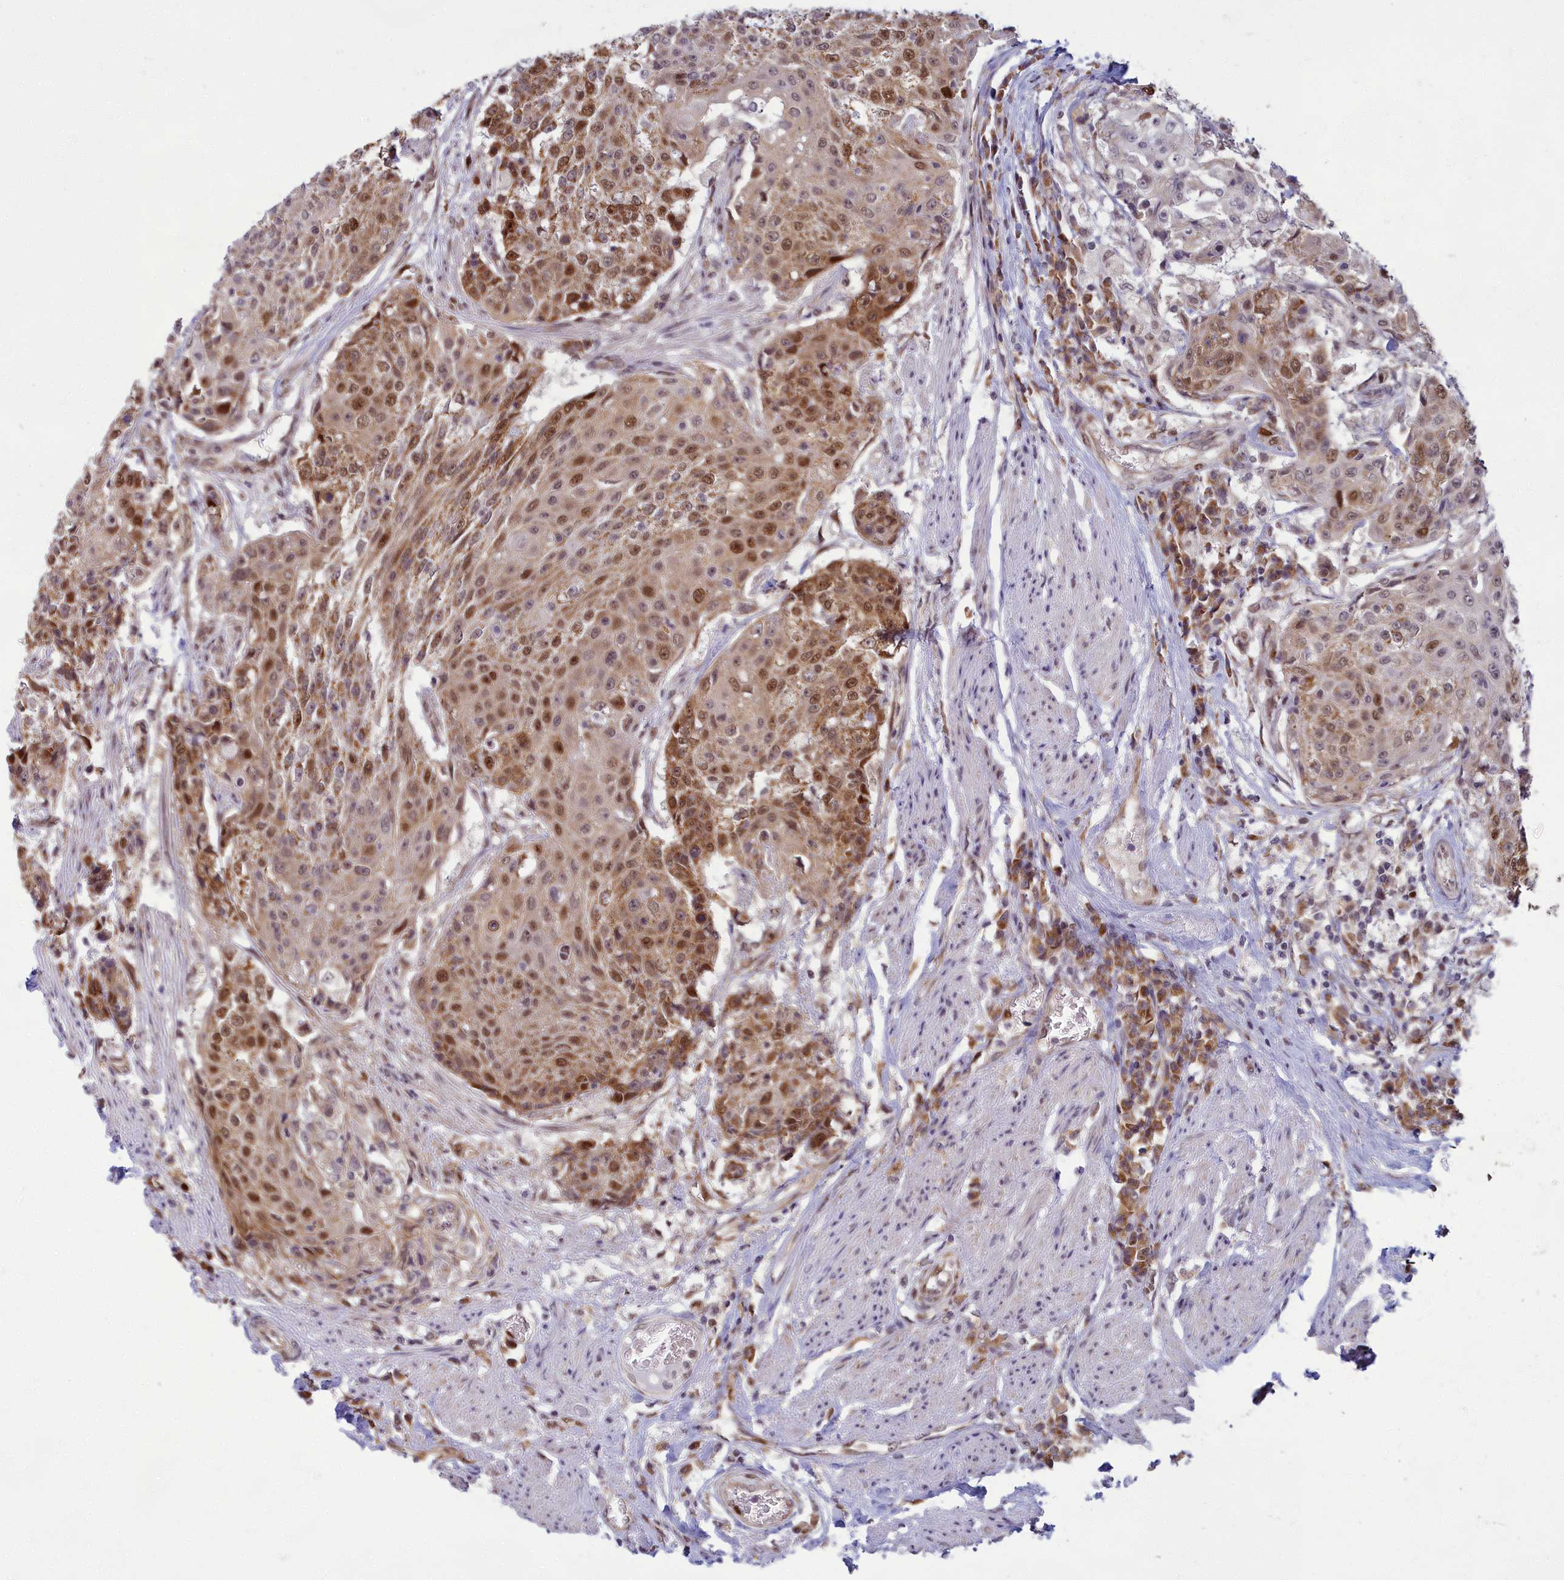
{"staining": {"intensity": "moderate", "quantity": ">75%", "location": "nuclear"}, "tissue": "urothelial cancer", "cell_type": "Tumor cells", "image_type": "cancer", "snomed": [{"axis": "morphology", "description": "Urothelial carcinoma, High grade"}, {"axis": "topography", "description": "Urinary bladder"}], "caption": "An image of high-grade urothelial carcinoma stained for a protein reveals moderate nuclear brown staining in tumor cells.", "gene": "EARS2", "patient": {"sex": "female", "age": 63}}